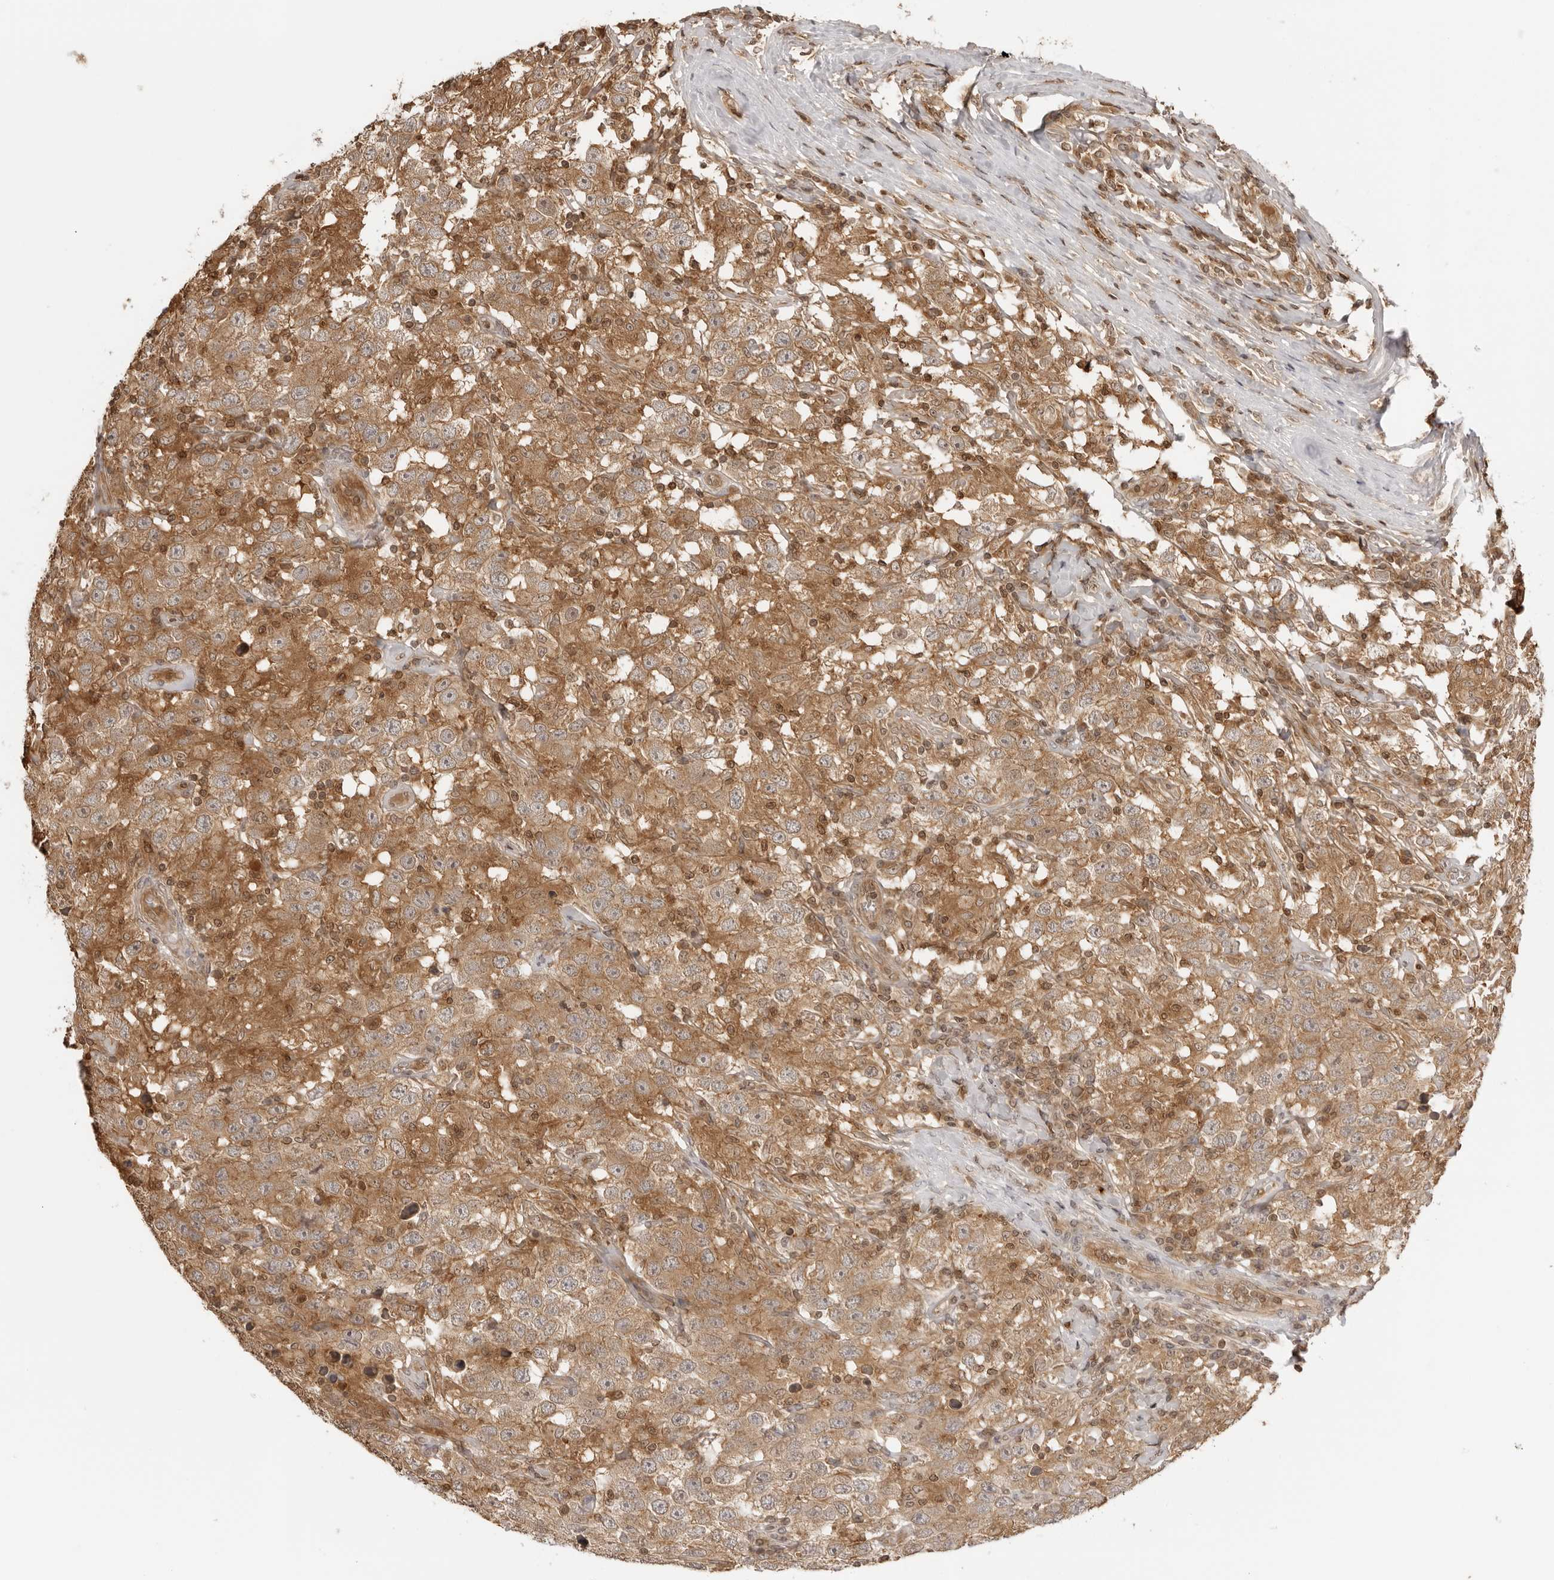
{"staining": {"intensity": "moderate", "quantity": ">75%", "location": "cytoplasmic/membranous"}, "tissue": "testis cancer", "cell_type": "Tumor cells", "image_type": "cancer", "snomed": [{"axis": "morphology", "description": "Seminoma, NOS"}, {"axis": "topography", "description": "Testis"}], "caption": "Tumor cells demonstrate medium levels of moderate cytoplasmic/membranous positivity in about >75% of cells in seminoma (testis). The staining is performed using DAB brown chromogen to label protein expression. The nuclei are counter-stained blue using hematoxylin.", "gene": "IKBKE", "patient": {"sex": "male", "age": 41}}